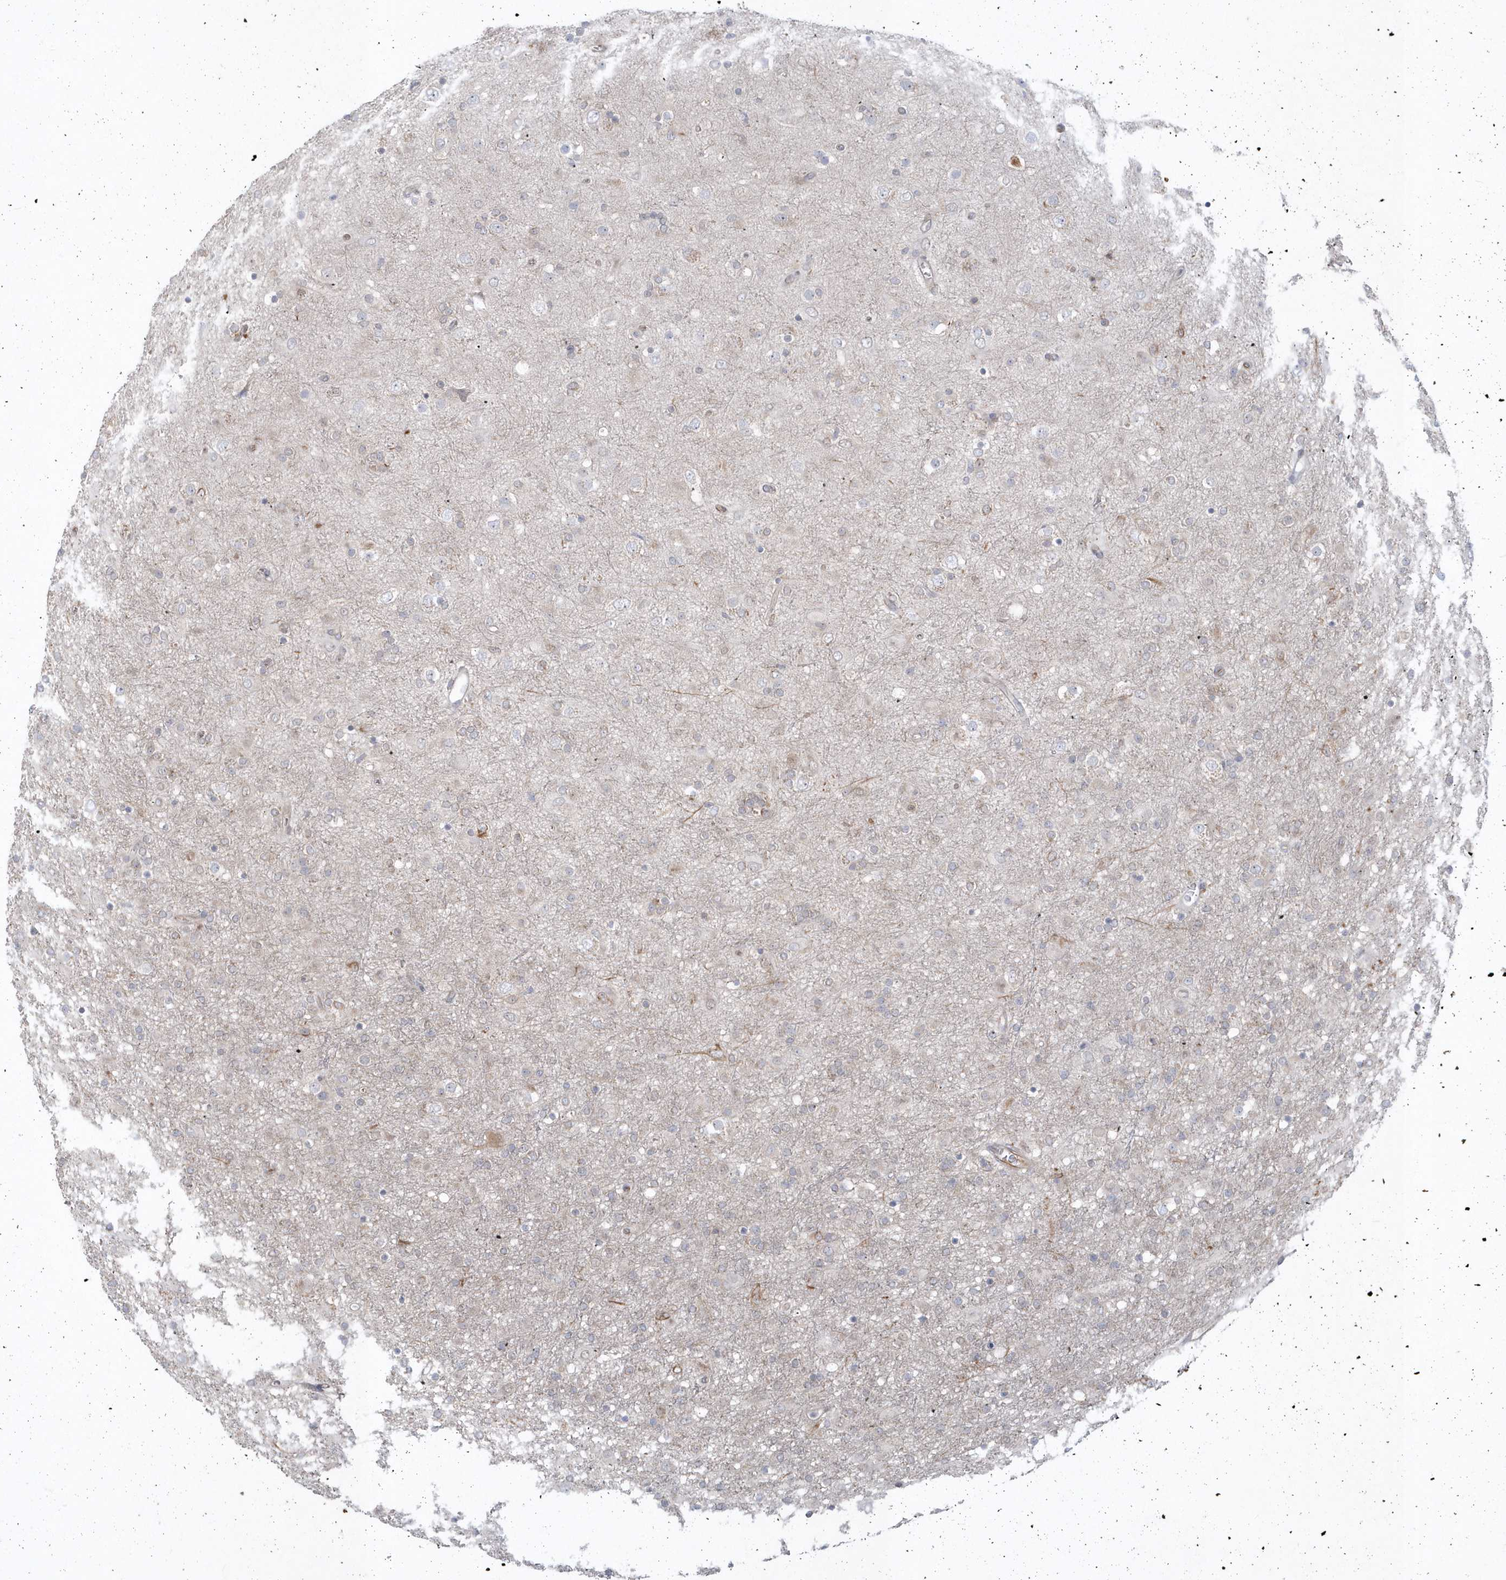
{"staining": {"intensity": "negative", "quantity": "none", "location": "none"}, "tissue": "glioma", "cell_type": "Tumor cells", "image_type": "cancer", "snomed": [{"axis": "morphology", "description": "Glioma, malignant, Low grade"}, {"axis": "topography", "description": "Brain"}], "caption": "Tumor cells are negative for protein expression in human low-grade glioma (malignant).", "gene": "DHX57", "patient": {"sex": "male", "age": 65}}